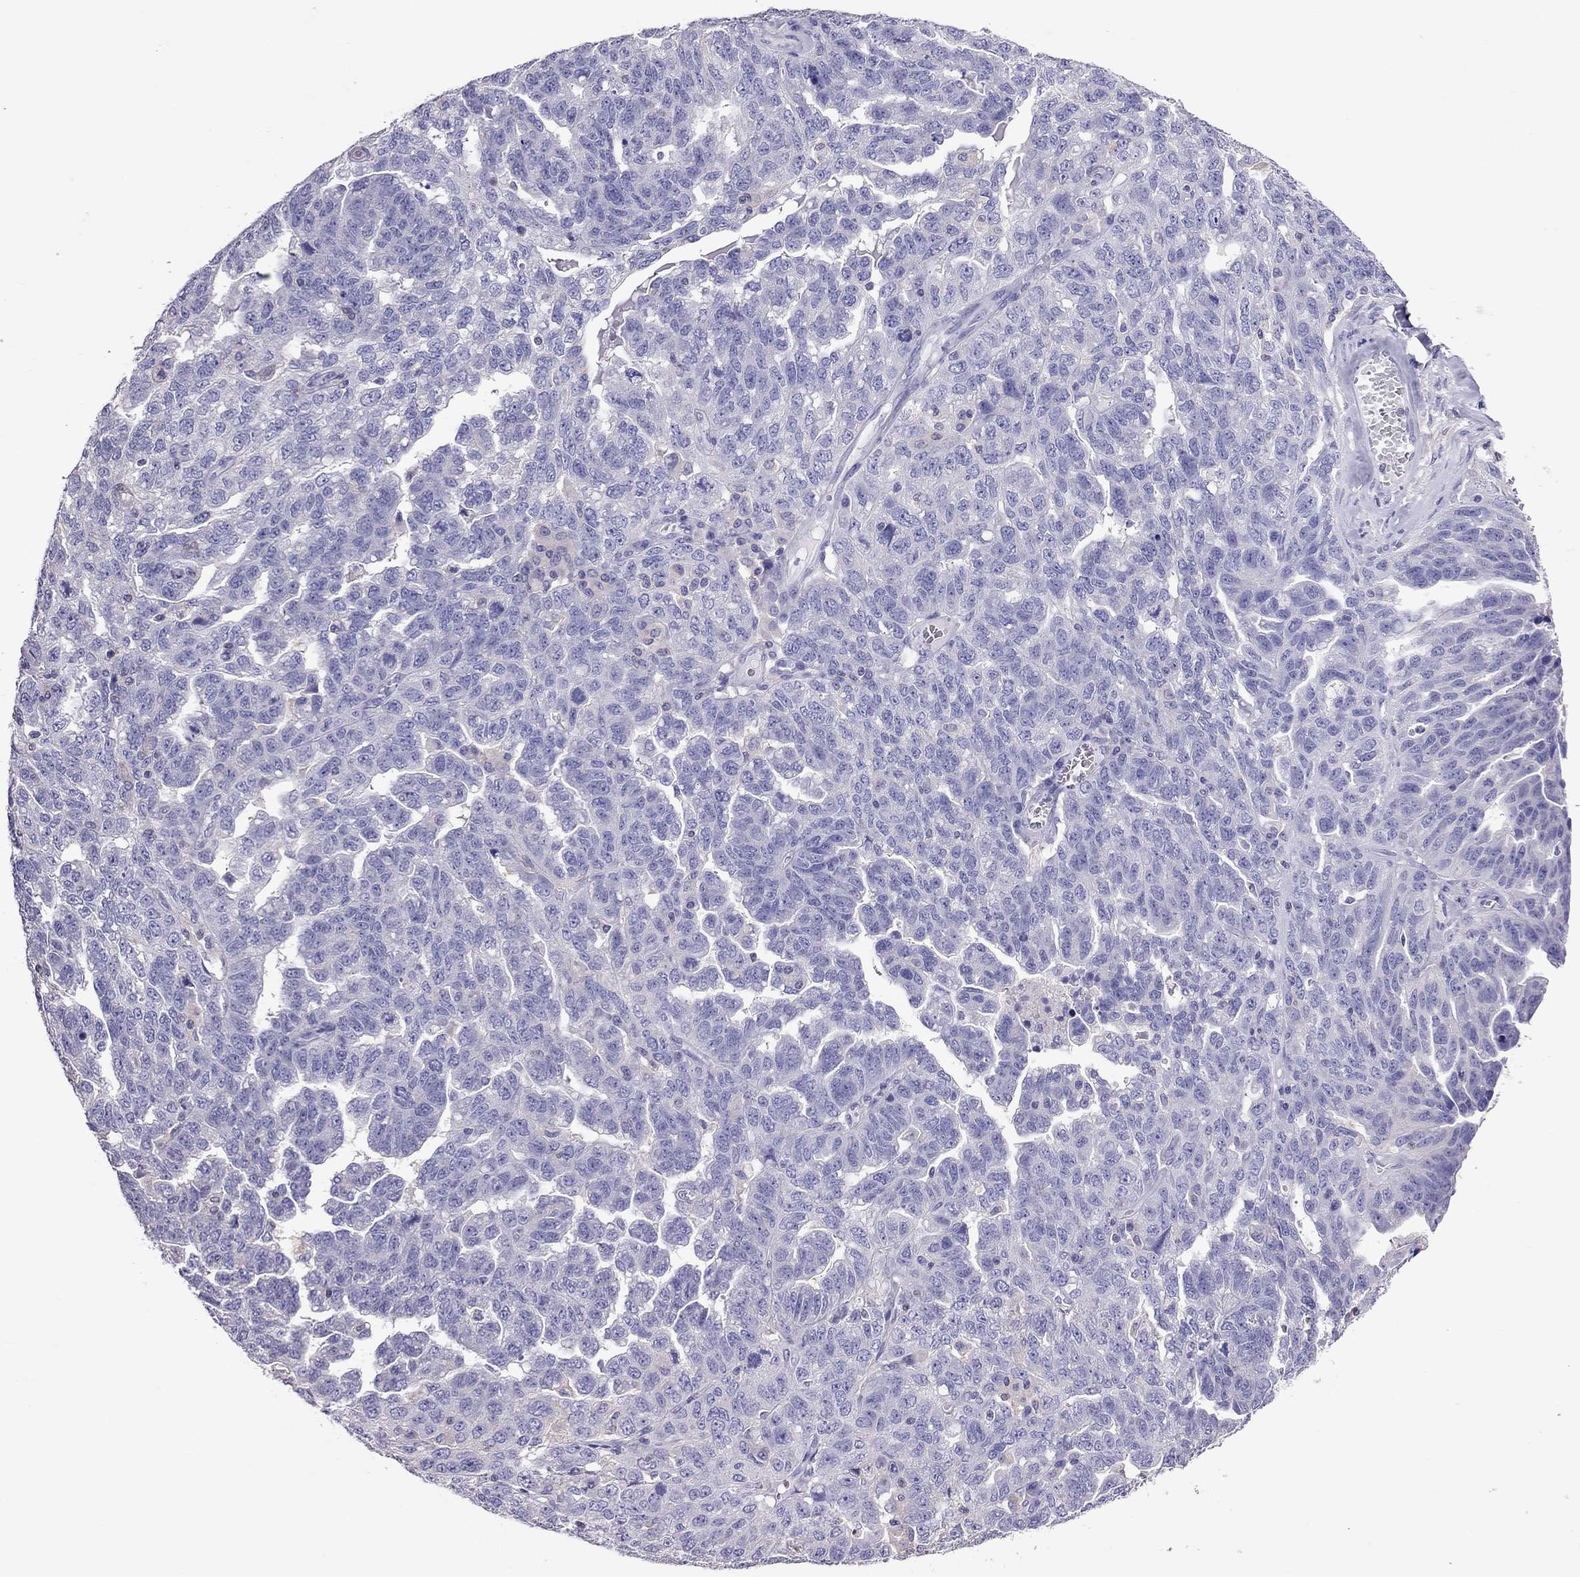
{"staining": {"intensity": "negative", "quantity": "none", "location": "none"}, "tissue": "ovarian cancer", "cell_type": "Tumor cells", "image_type": "cancer", "snomed": [{"axis": "morphology", "description": "Cystadenocarcinoma, serous, NOS"}, {"axis": "topography", "description": "Ovary"}], "caption": "High power microscopy photomicrograph of an immunohistochemistry (IHC) photomicrograph of ovarian cancer, revealing no significant positivity in tumor cells.", "gene": "TEX22", "patient": {"sex": "female", "age": 71}}